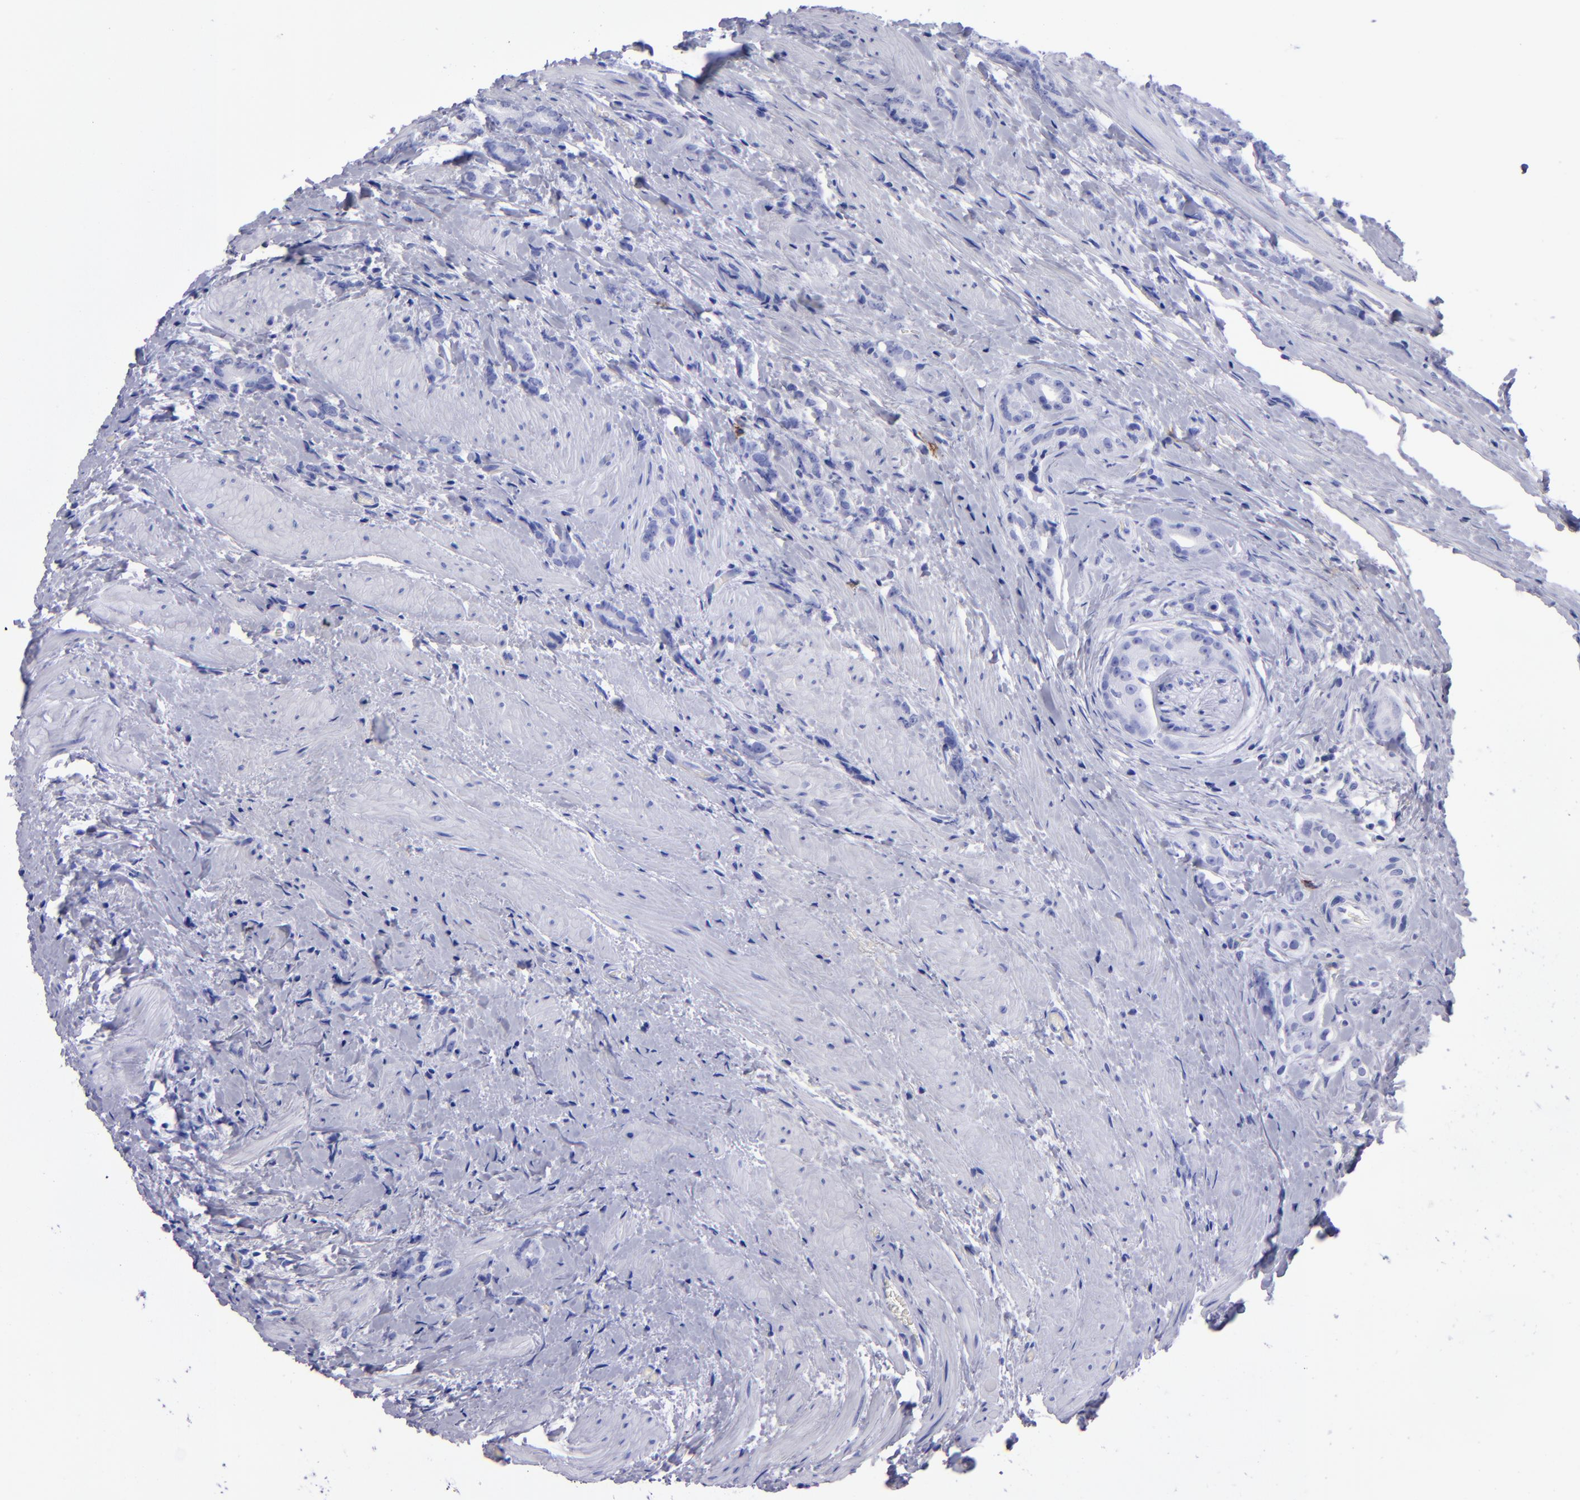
{"staining": {"intensity": "negative", "quantity": "none", "location": "none"}, "tissue": "prostate cancer", "cell_type": "Tumor cells", "image_type": "cancer", "snomed": [{"axis": "morphology", "description": "Adenocarcinoma, Medium grade"}, {"axis": "topography", "description": "Prostate"}], "caption": "Immunohistochemical staining of human prostate cancer reveals no significant staining in tumor cells.", "gene": "CD38", "patient": {"sex": "male", "age": 59}}